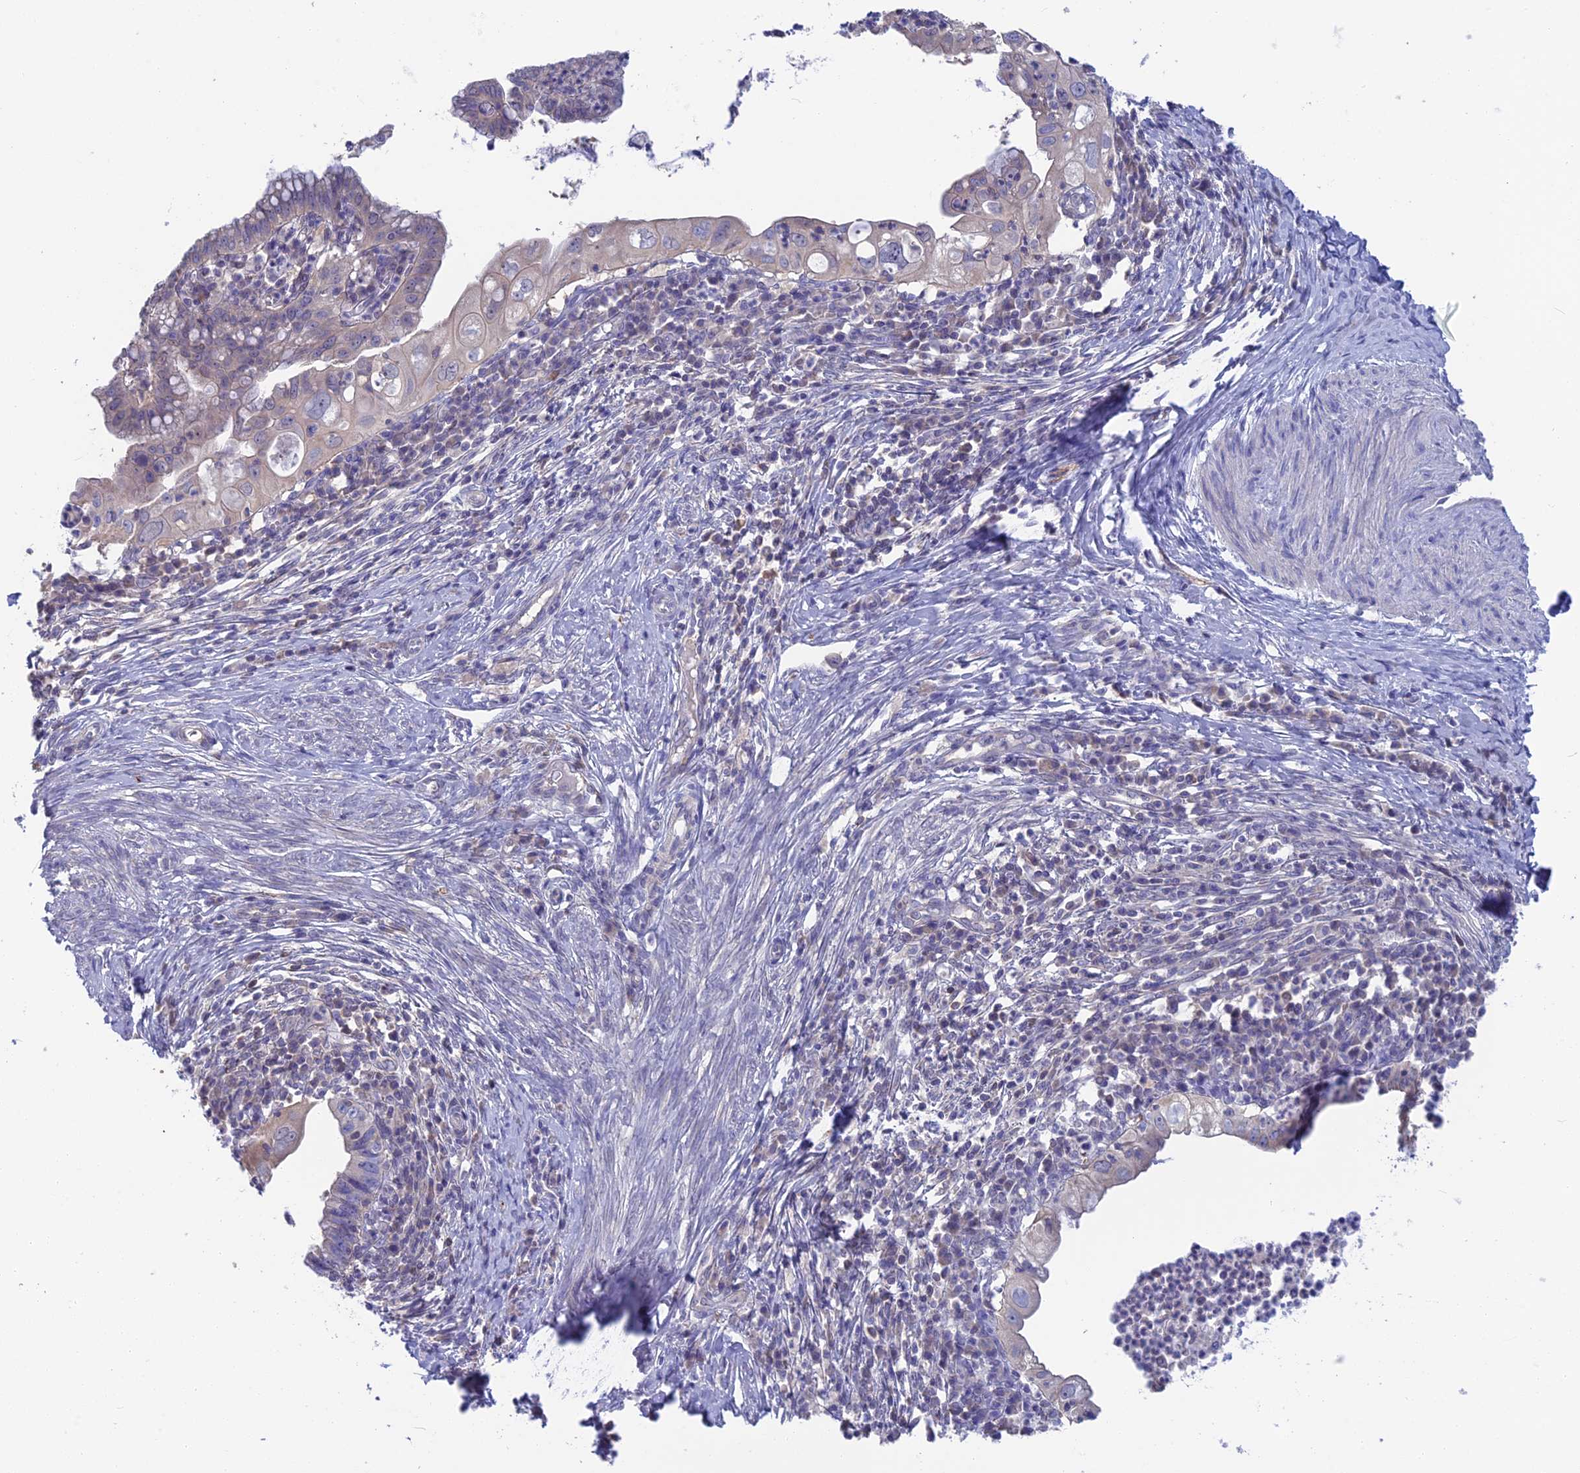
{"staining": {"intensity": "negative", "quantity": "none", "location": "none"}, "tissue": "cervical cancer", "cell_type": "Tumor cells", "image_type": "cancer", "snomed": [{"axis": "morphology", "description": "Adenocarcinoma, NOS"}, {"axis": "topography", "description": "Cervix"}], "caption": "Histopathology image shows no significant protein staining in tumor cells of cervical adenocarcinoma. The staining is performed using DAB brown chromogen with nuclei counter-stained in using hematoxylin.", "gene": "SNAP91", "patient": {"sex": "female", "age": 36}}